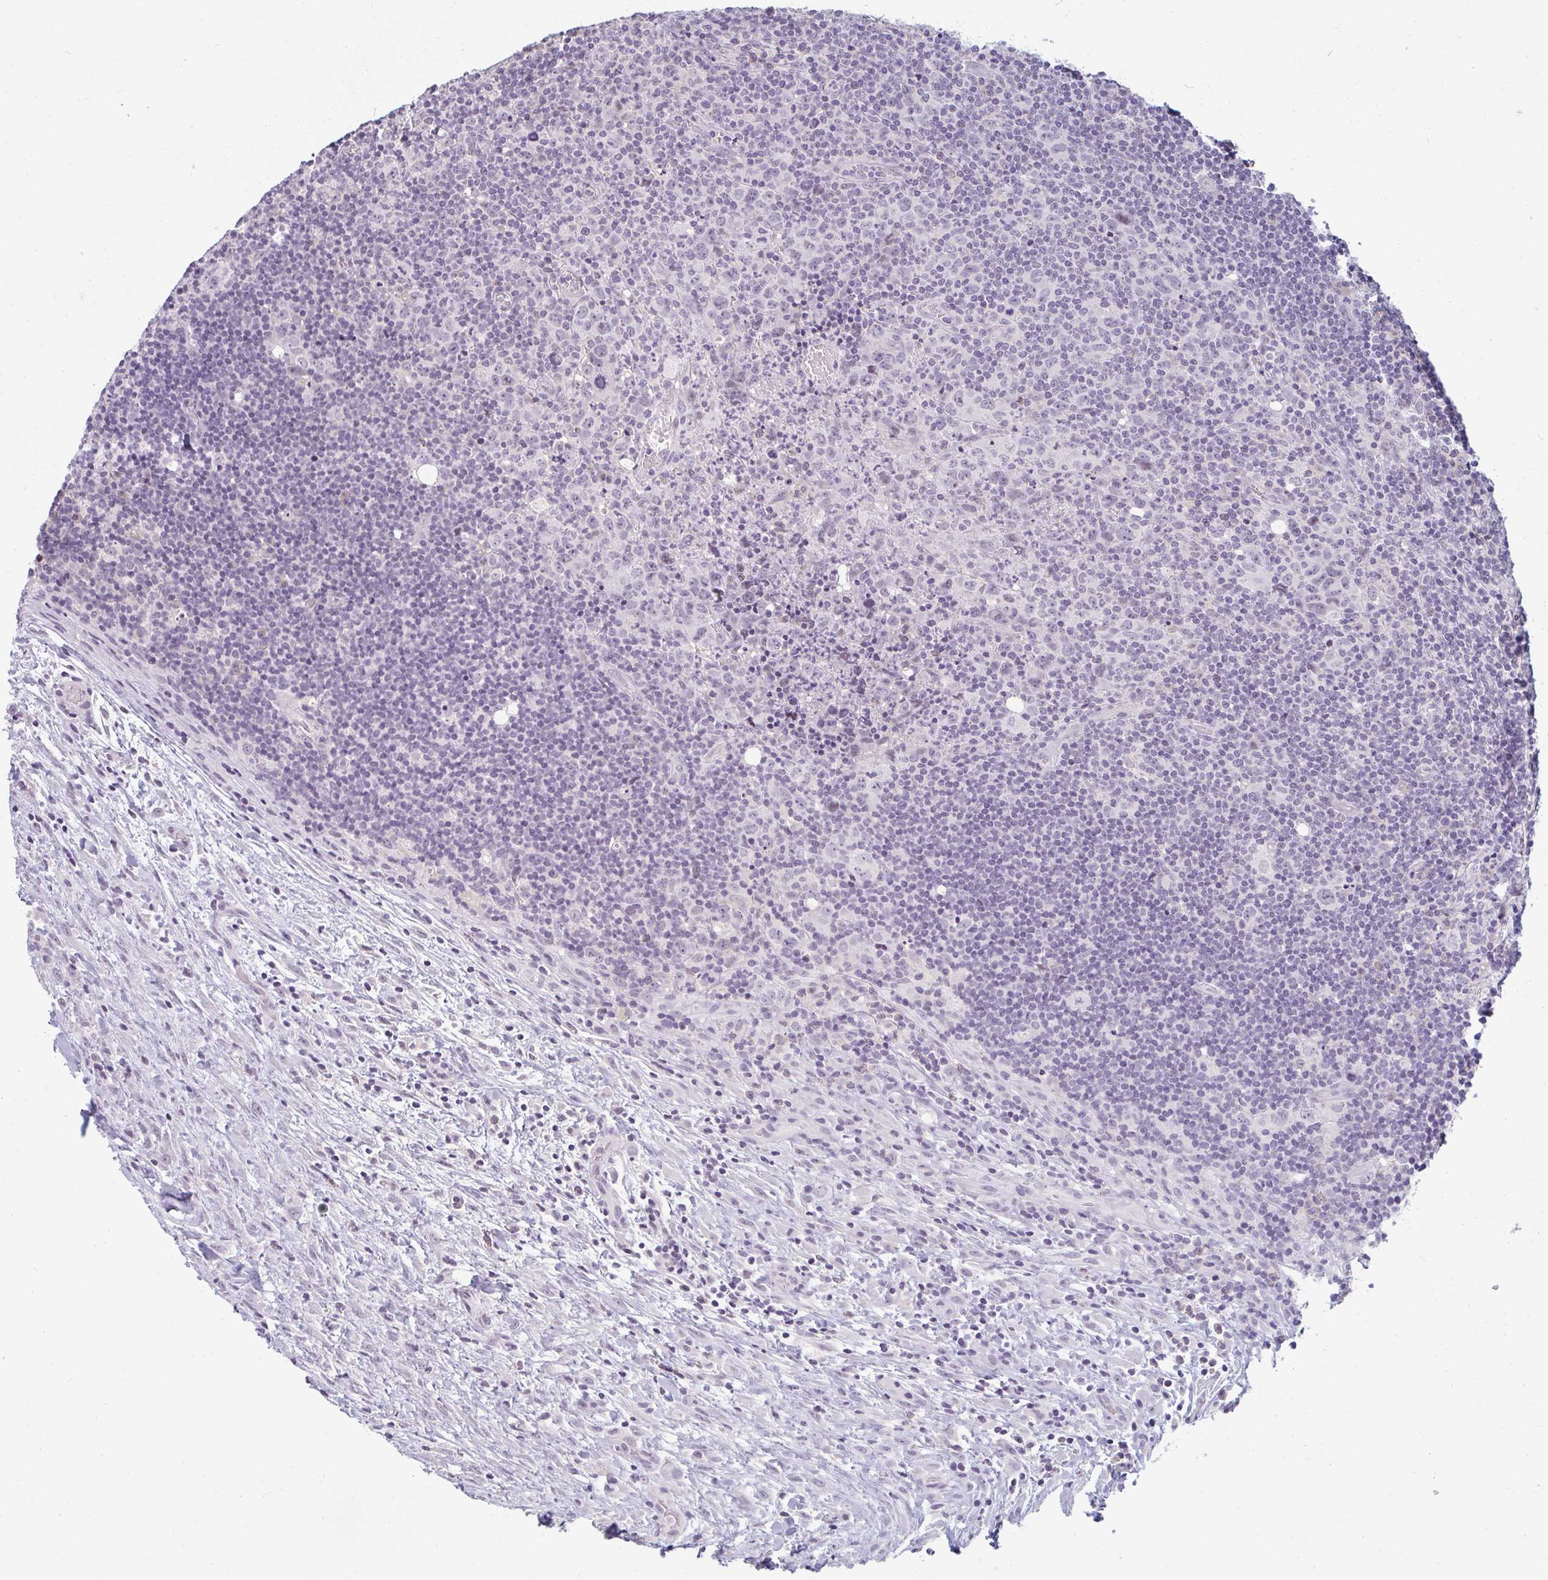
{"staining": {"intensity": "negative", "quantity": "none", "location": "none"}, "tissue": "lymphoma", "cell_type": "Tumor cells", "image_type": "cancer", "snomed": [{"axis": "morphology", "description": "Hodgkin's disease, NOS"}, {"axis": "topography", "description": "Lymph node"}], "caption": "High power microscopy image of an immunohistochemistry (IHC) photomicrograph of lymphoma, revealing no significant expression in tumor cells.", "gene": "PPFIA4", "patient": {"sex": "female", "age": 18}}